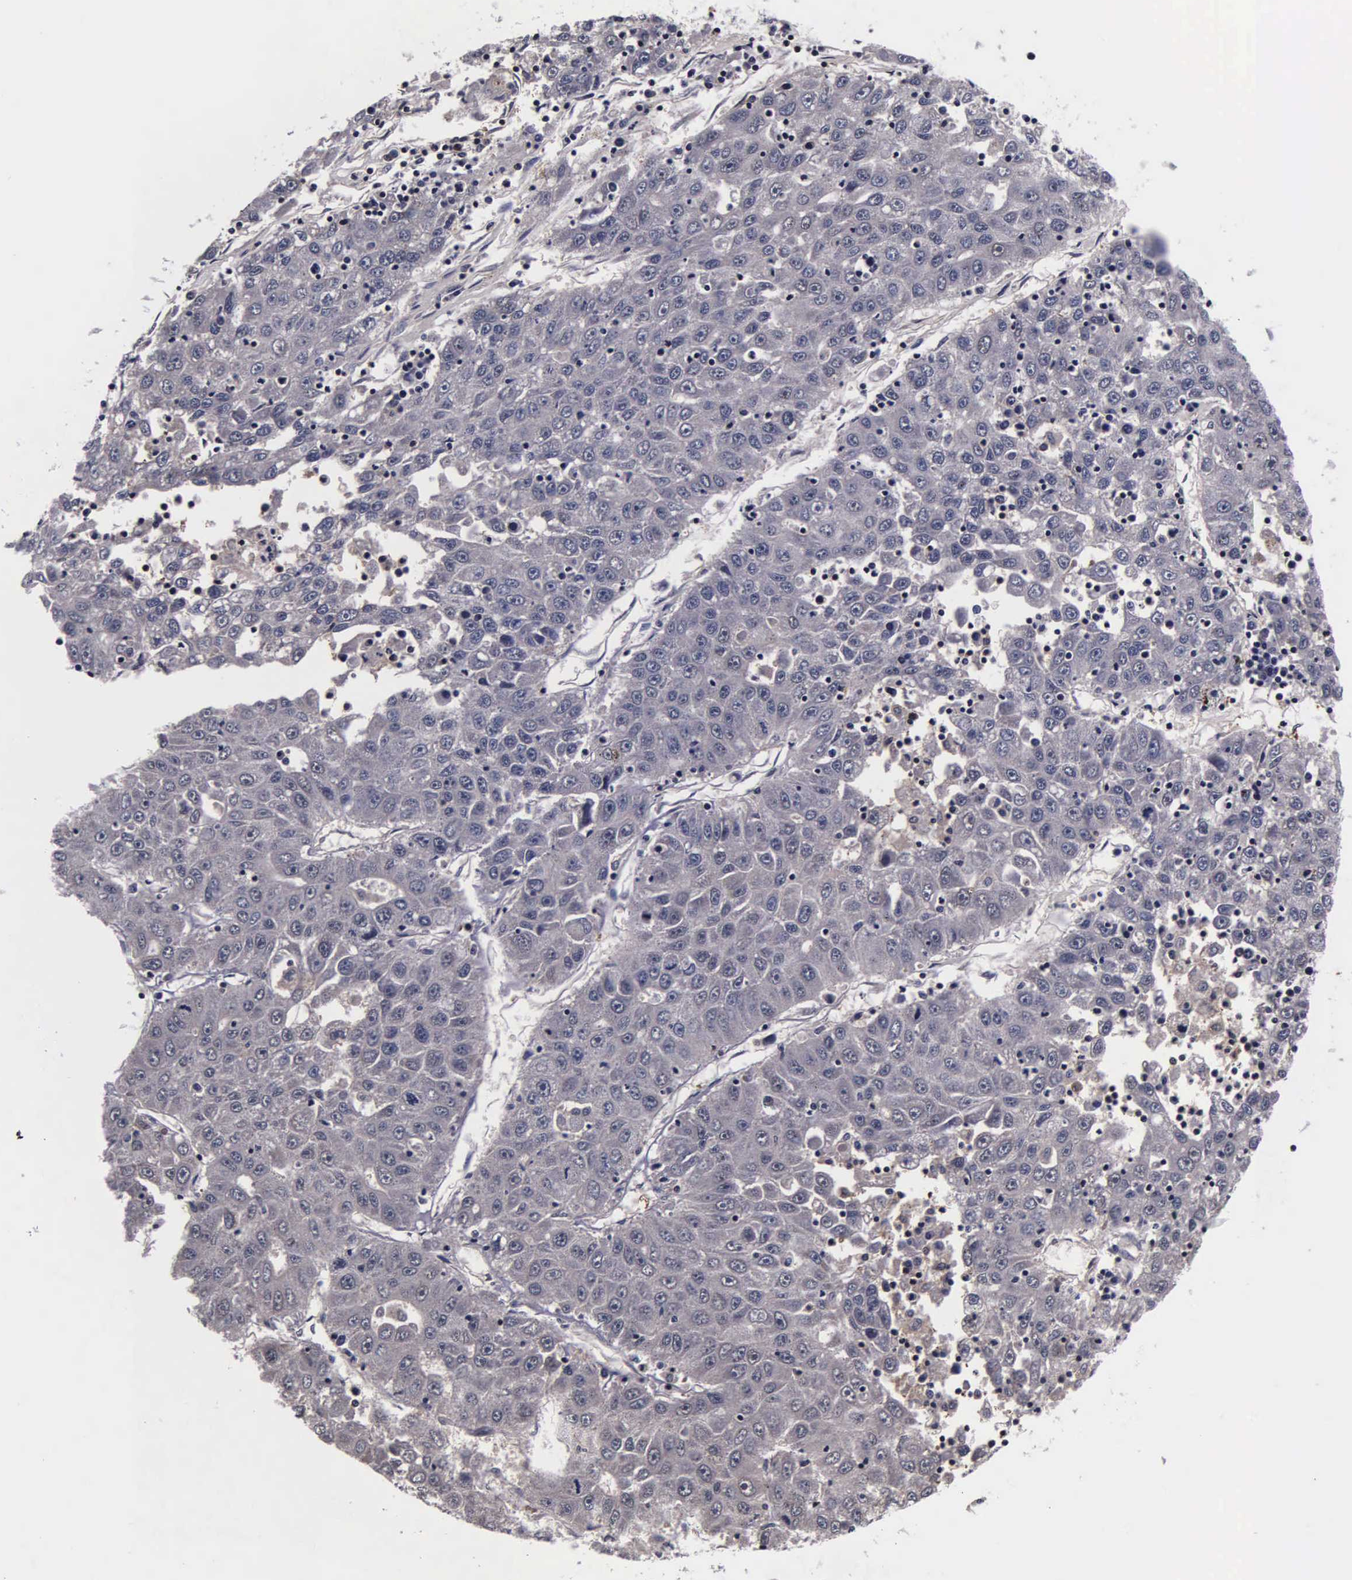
{"staining": {"intensity": "weak", "quantity": "<25%", "location": "cytoplasmic/membranous"}, "tissue": "liver cancer", "cell_type": "Tumor cells", "image_type": "cancer", "snomed": [{"axis": "morphology", "description": "Carcinoma, Hepatocellular, NOS"}, {"axis": "topography", "description": "Liver"}], "caption": "A photomicrograph of human hepatocellular carcinoma (liver) is negative for staining in tumor cells. The staining was performed using DAB to visualize the protein expression in brown, while the nuclei were stained in blue with hematoxylin (Magnification: 20x).", "gene": "PSMA3", "patient": {"sex": "male", "age": 49}}